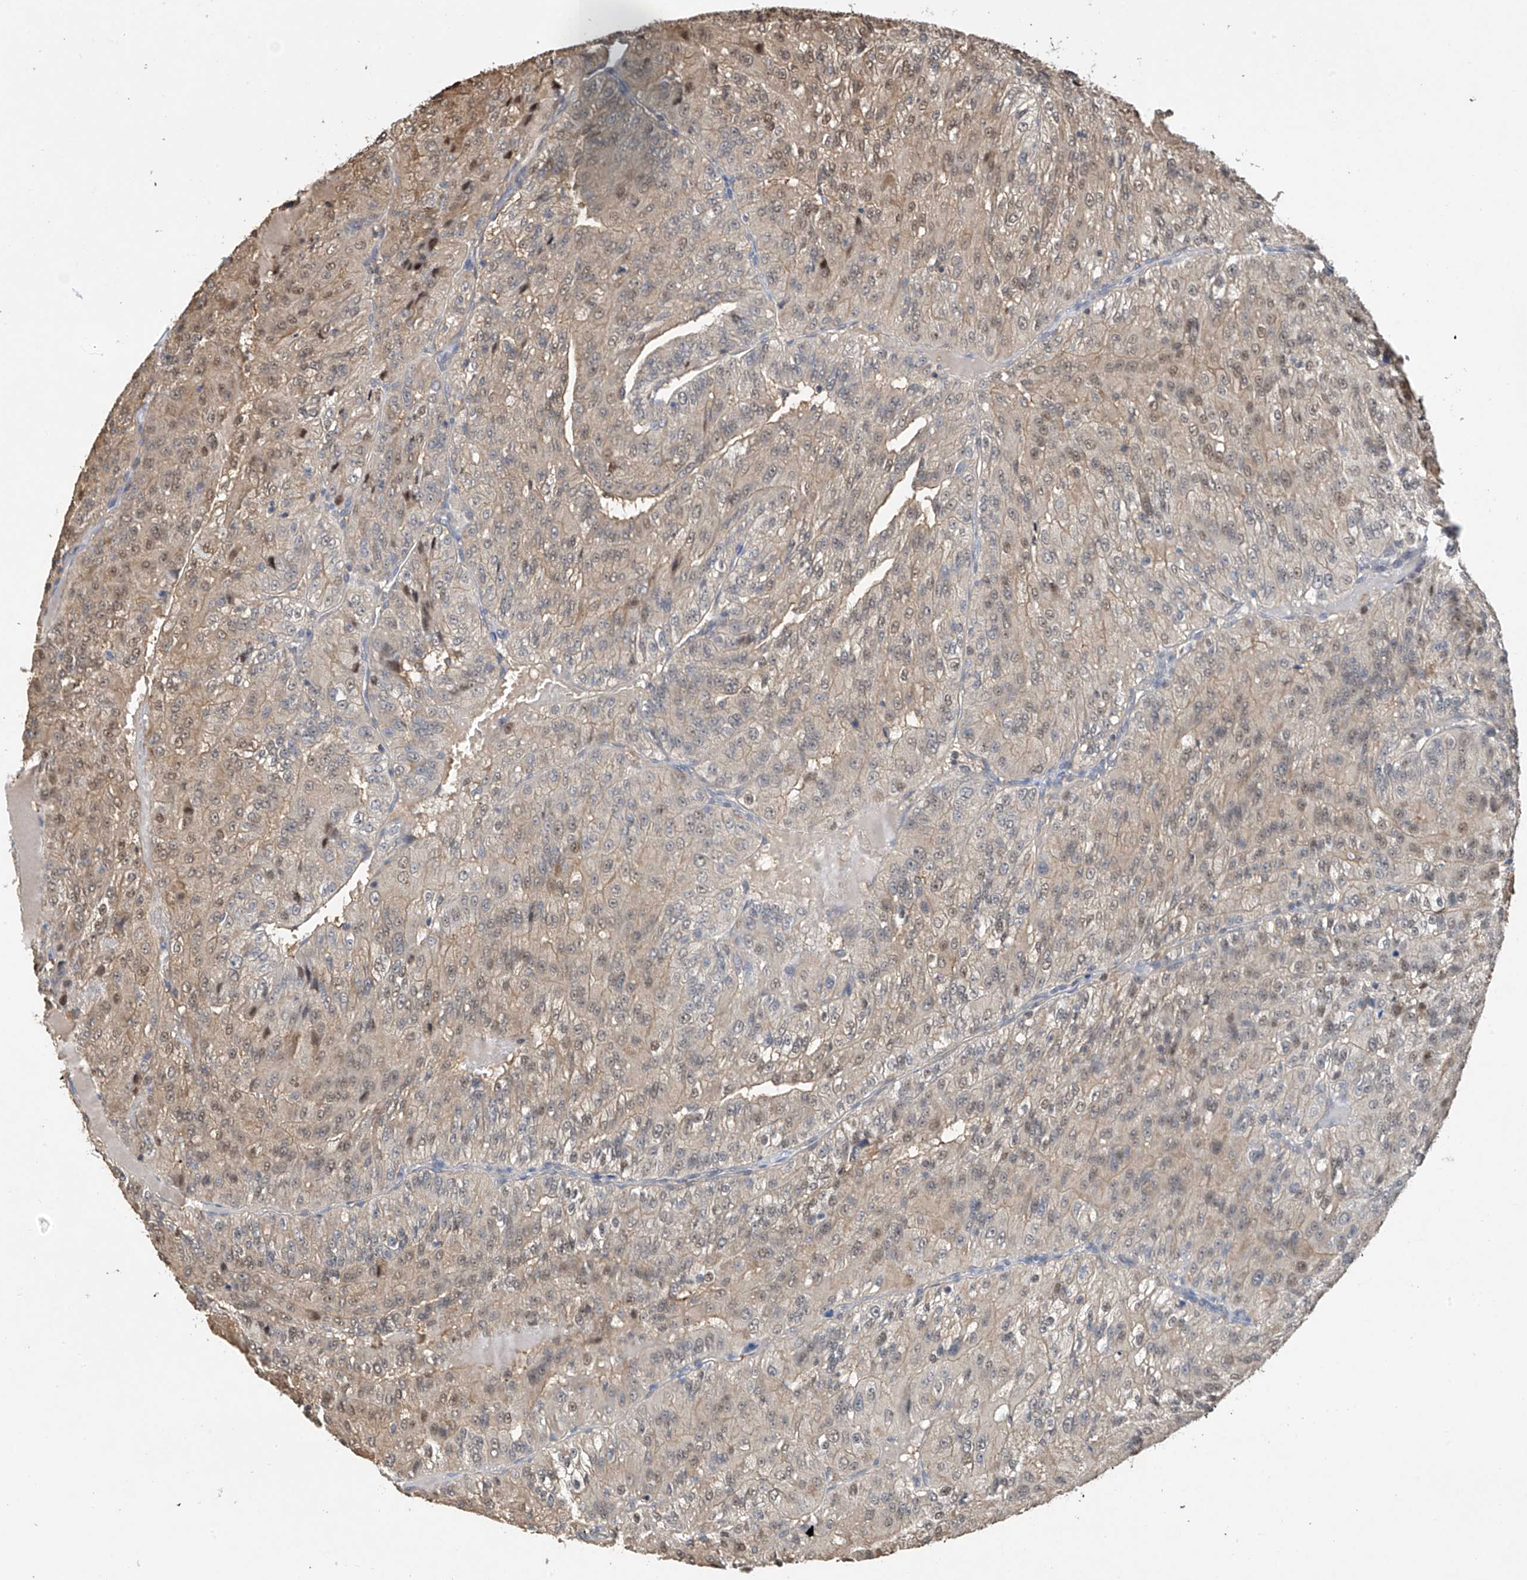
{"staining": {"intensity": "weak", "quantity": "25%-75%", "location": "cytoplasmic/membranous,nuclear"}, "tissue": "renal cancer", "cell_type": "Tumor cells", "image_type": "cancer", "snomed": [{"axis": "morphology", "description": "Adenocarcinoma, NOS"}, {"axis": "topography", "description": "Kidney"}], "caption": "High-power microscopy captured an IHC photomicrograph of renal cancer (adenocarcinoma), revealing weak cytoplasmic/membranous and nuclear positivity in about 25%-75% of tumor cells.", "gene": "PMM1", "patient": {"sex": "female", "age": 63}}